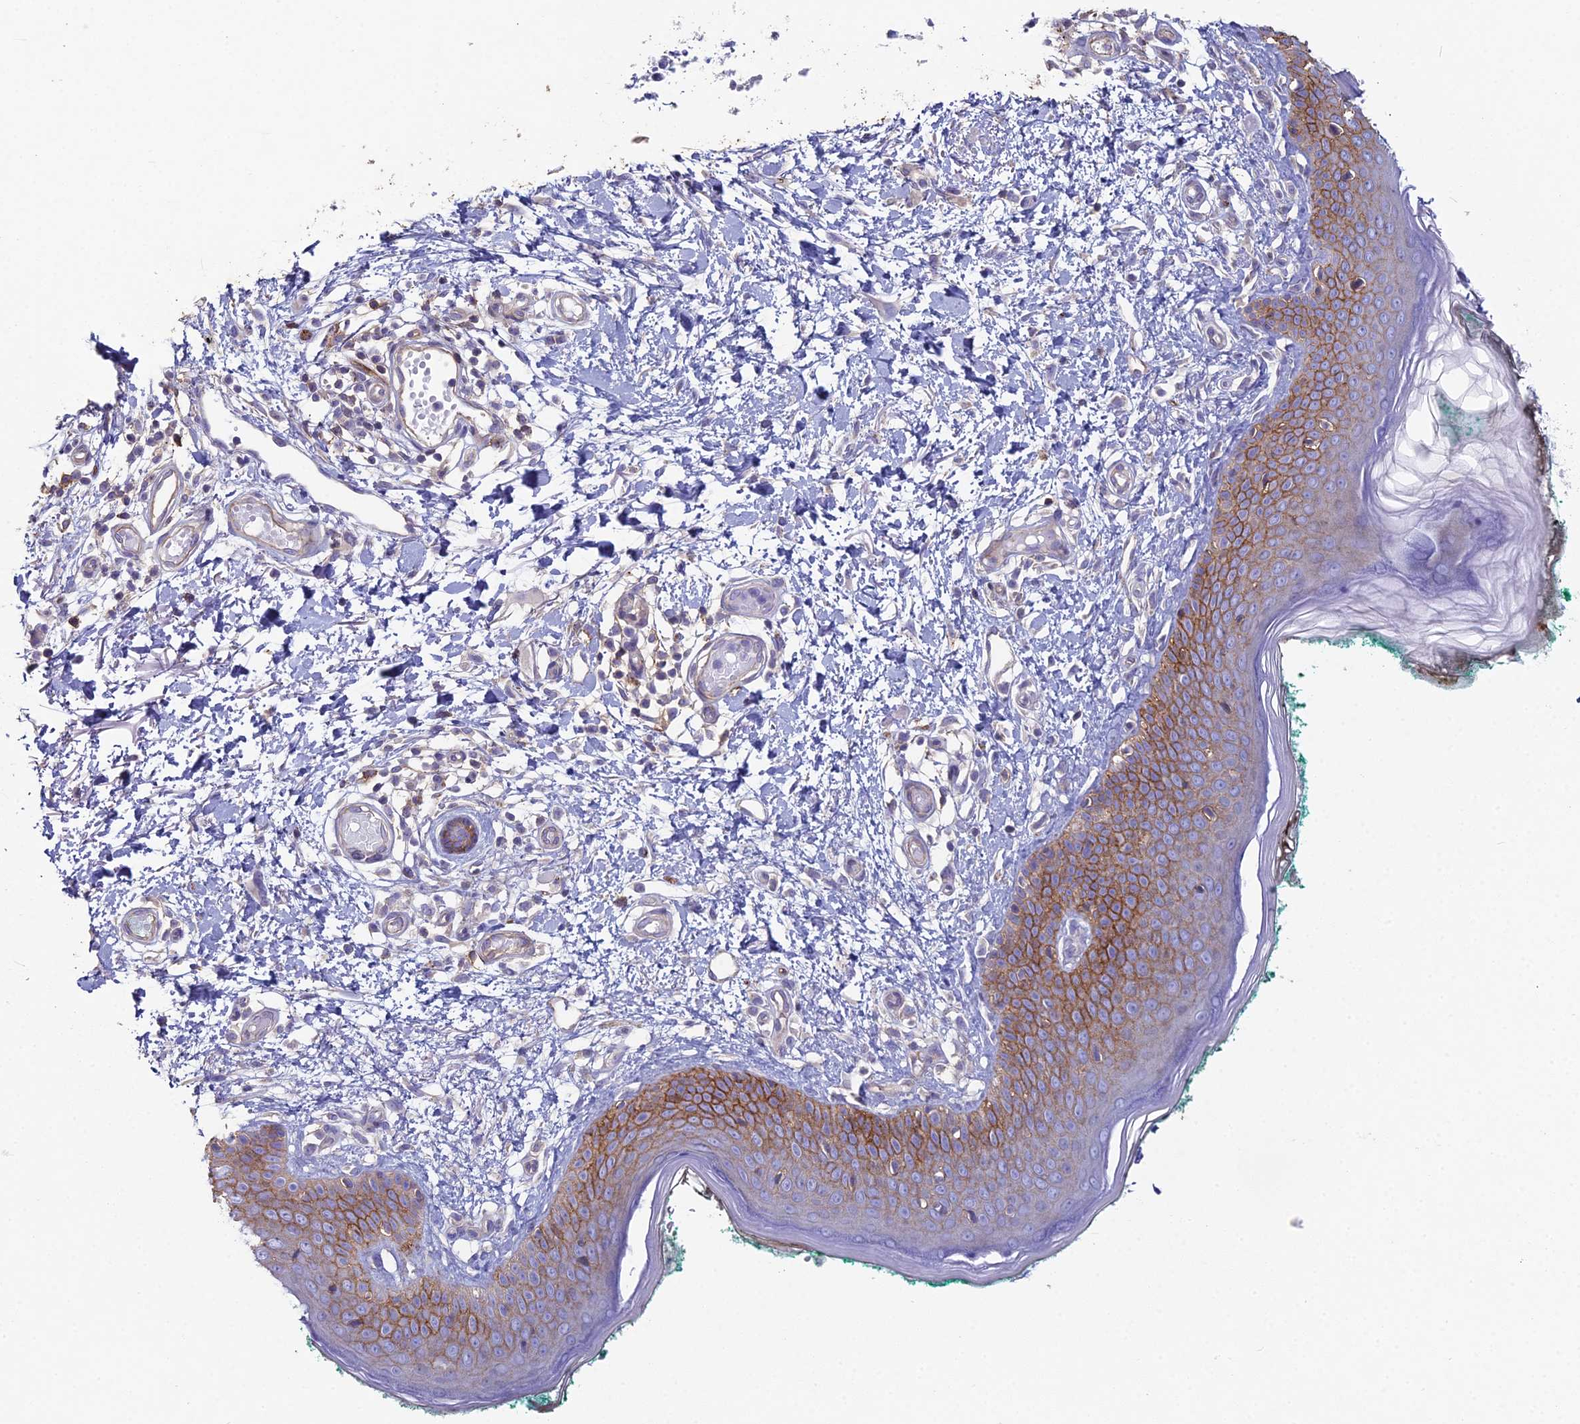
{"staining": {"intensity": "negative", "quantity": "none", "location": "none"}, "tissue": "skin", "cell_type": "Fibroblasts", "image_type": "normal", "snomed": [{"axis": "morphology", "description": "Normal tissue, NOS"}, {"axis": "morphology", "description": "Malignant melanoma, NOS"}, {"axis": "topography", "description": "Skin"}], "caption": "DAB immunohistochemical staining of normal human skin shows no significant staining in fibroblasts. (DAB immunohistochemistry with hematoxylin counter stain).", "gene": "NCAM1", "patient": {"sex": "male", "age": 62}}